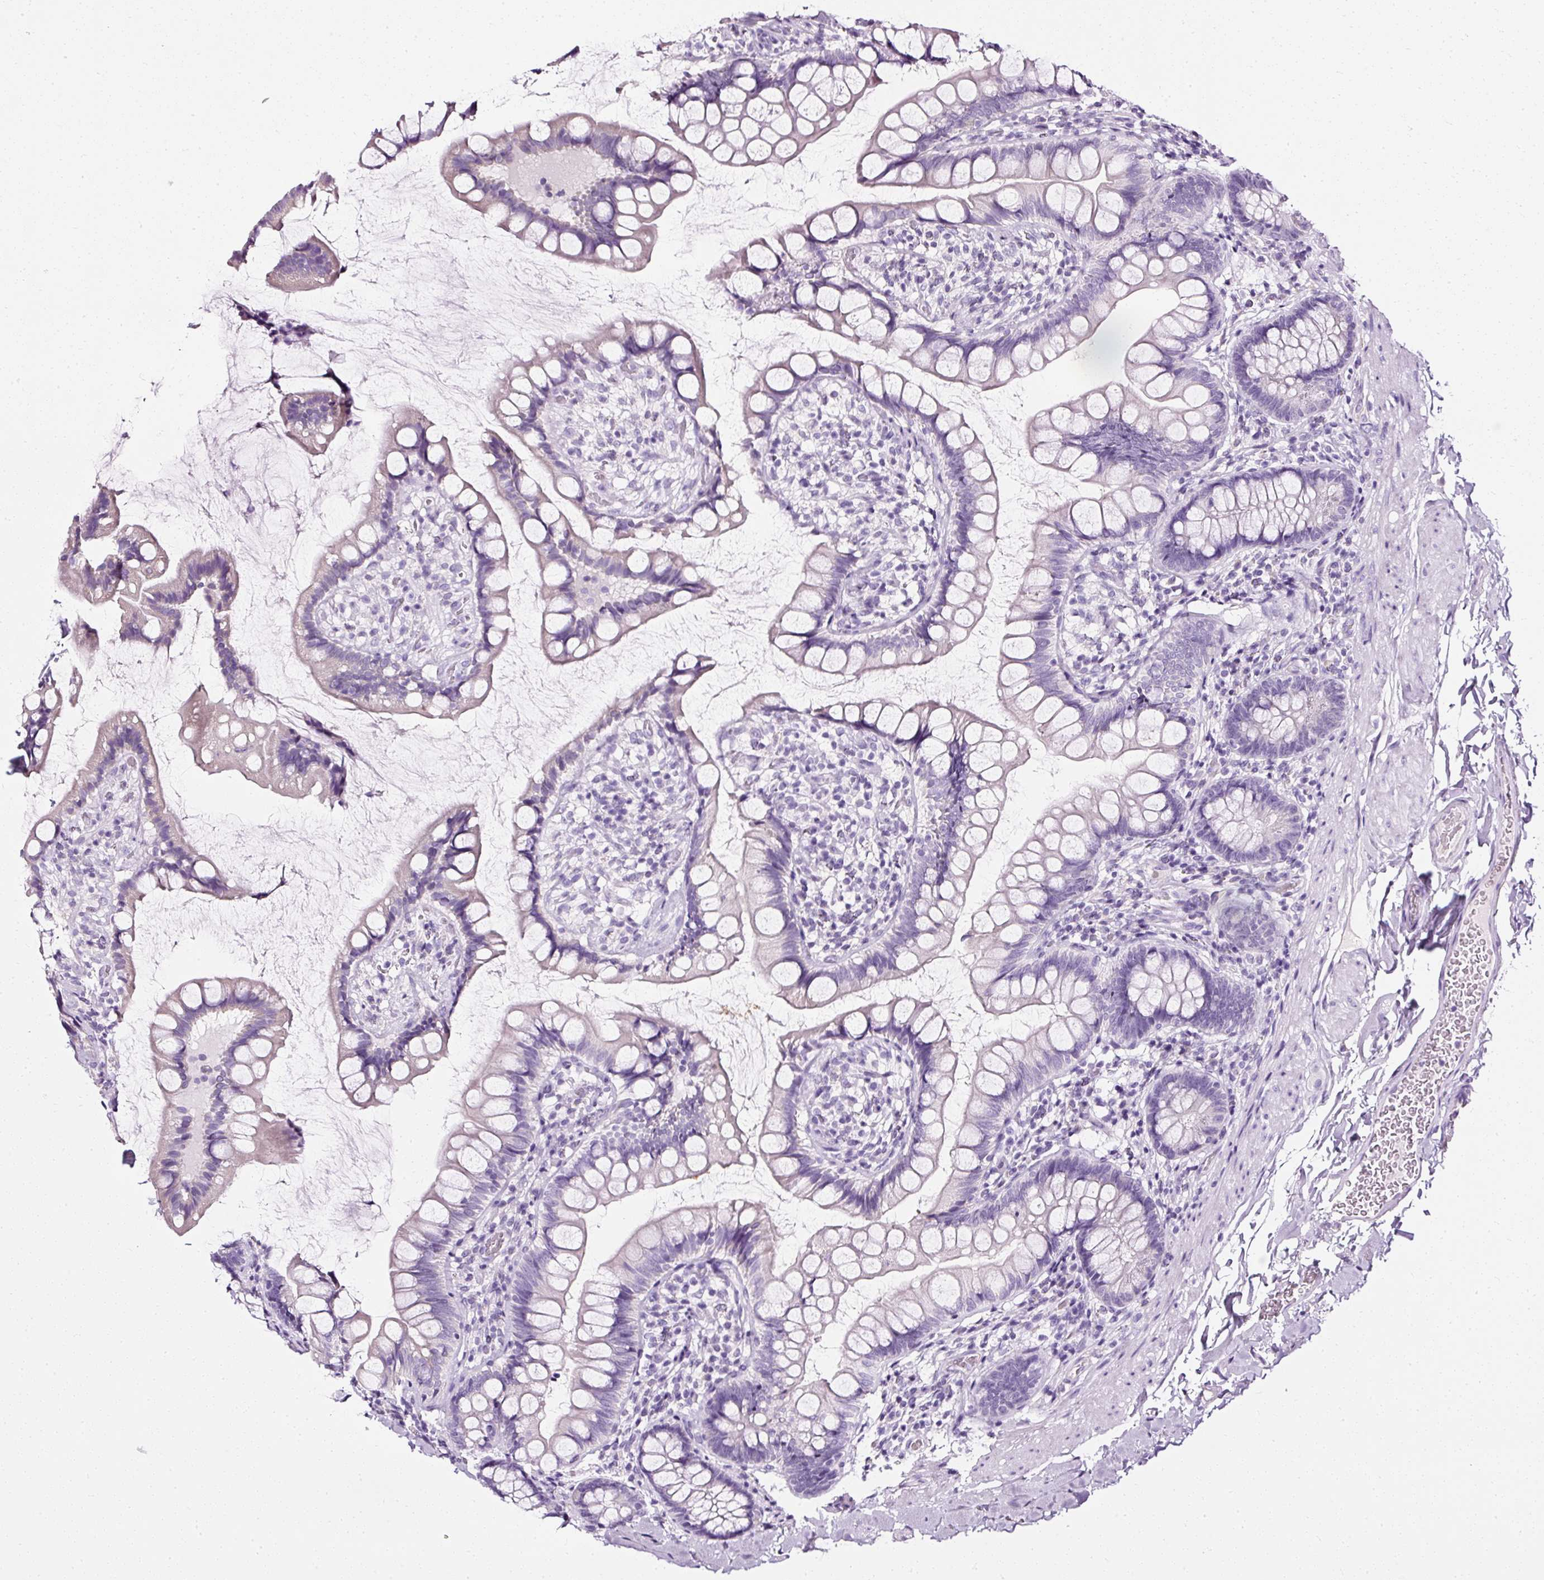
{"staining": {"intensity": "negative", "quantity": "none", "location": "none"}, "tissue": "small intestine", "cell_type": "Glandular cells", "image_type": "normal", "snomed": [{"axis": "morphology", "description": "Normal tissue, NOS"}, {"axis": "topography", "description": "Small intestine"}], "caption": "Normal small intestine was stained to show a protein in brown. There is no significant staining in glandular cells.", "gene": "ATP2A1", "patient": {"sex": "male", "age": 70}}